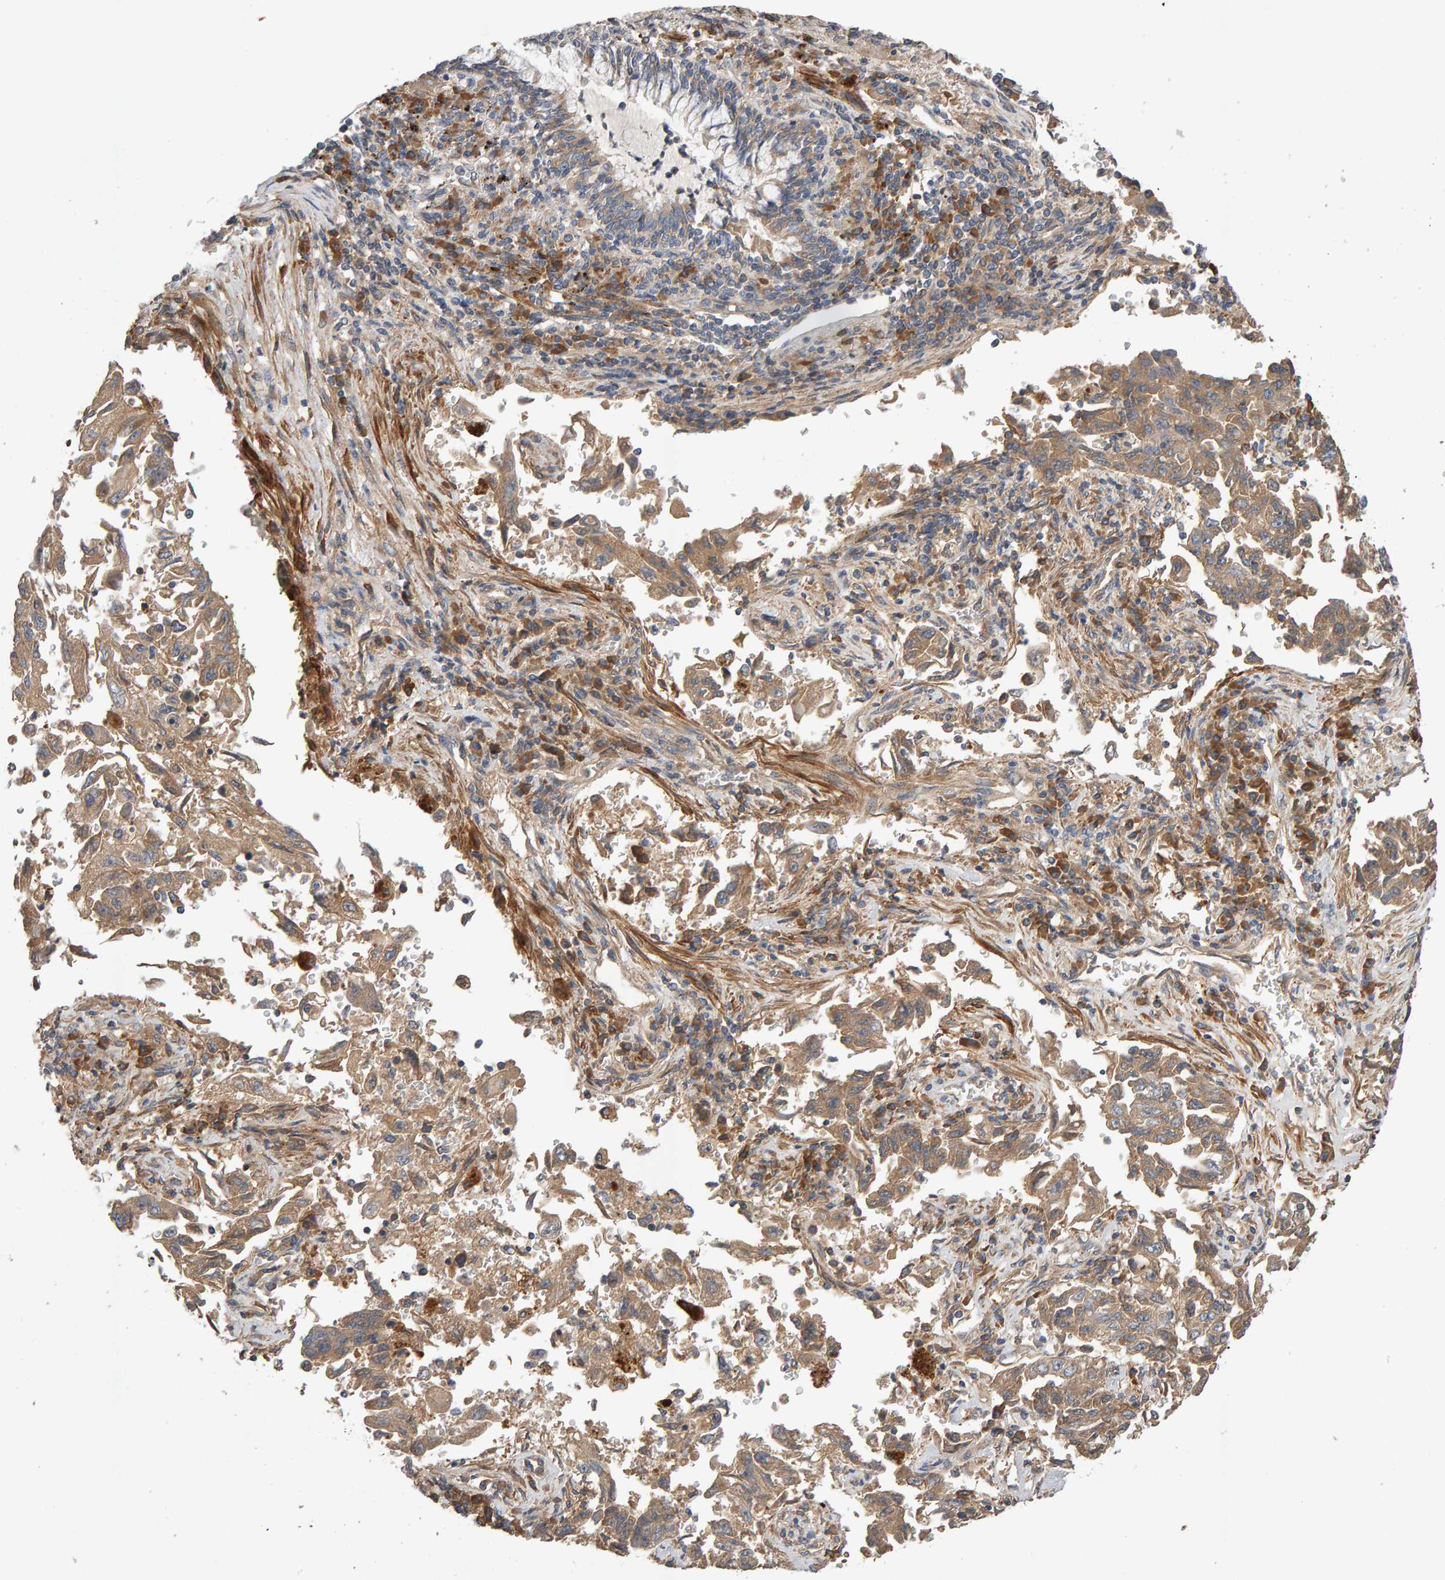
{"staining": {"intensity": "moderate", "quantity": ">75%", "location": "cytoplasmic/membranous"}, "tissue": "lung cancer", "cell_type": "Tumor cells", "image_type": "cancer", "snomed": [{"axis": "morphology", "description": "Adenocarcinoma, NOS"}, {"axis": "topography", "description": "Lung"}], "caption": "Tumor cells demonstrate medium levels of moderate cytoplasmic/membranous positivity in about >75% of cells in human lung cancer.", "gene": "RNF19A", "patient": {"sex": "female", "age": 51}}